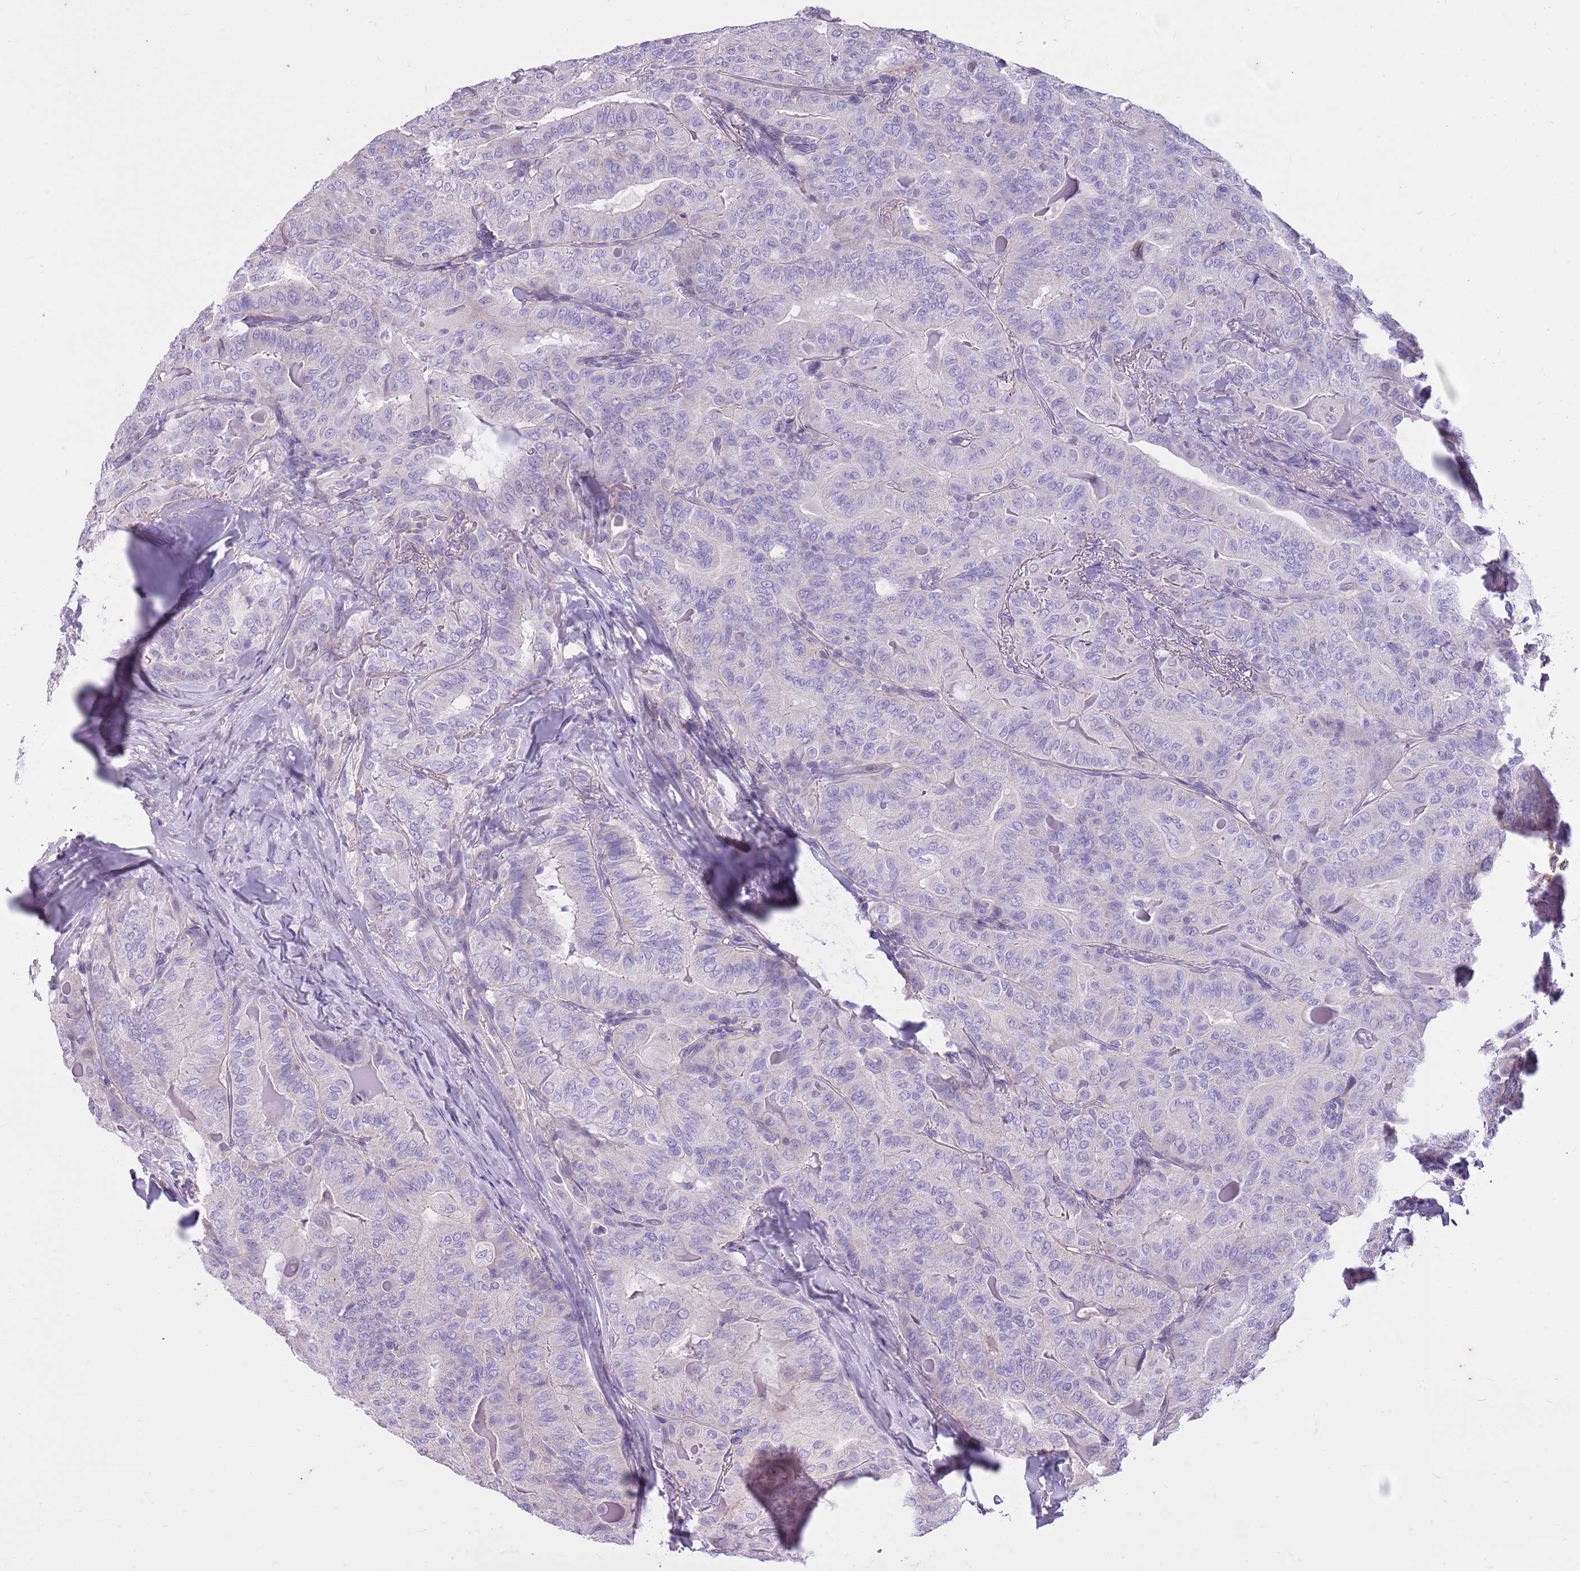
{"staining": {"intensity": "negative", "quantity": "none", "location": "none"}, "tissue": "thyroid cancer", "cell_type": "Tumor cells", "image_type": "cancer", "snomed": [{"axis": "morphology", "description": "Papillary adenocarcinoma, NOS"}, {"axis": "topography", "description": "Thyroid gland"}], "caption": "A micrograph of human thyroid cancer (papillary adenocarcinoma) is negative for staining in tumor cells.", "gene": "CNPPD1", "patient": {"sex": "female", "age": 68}}